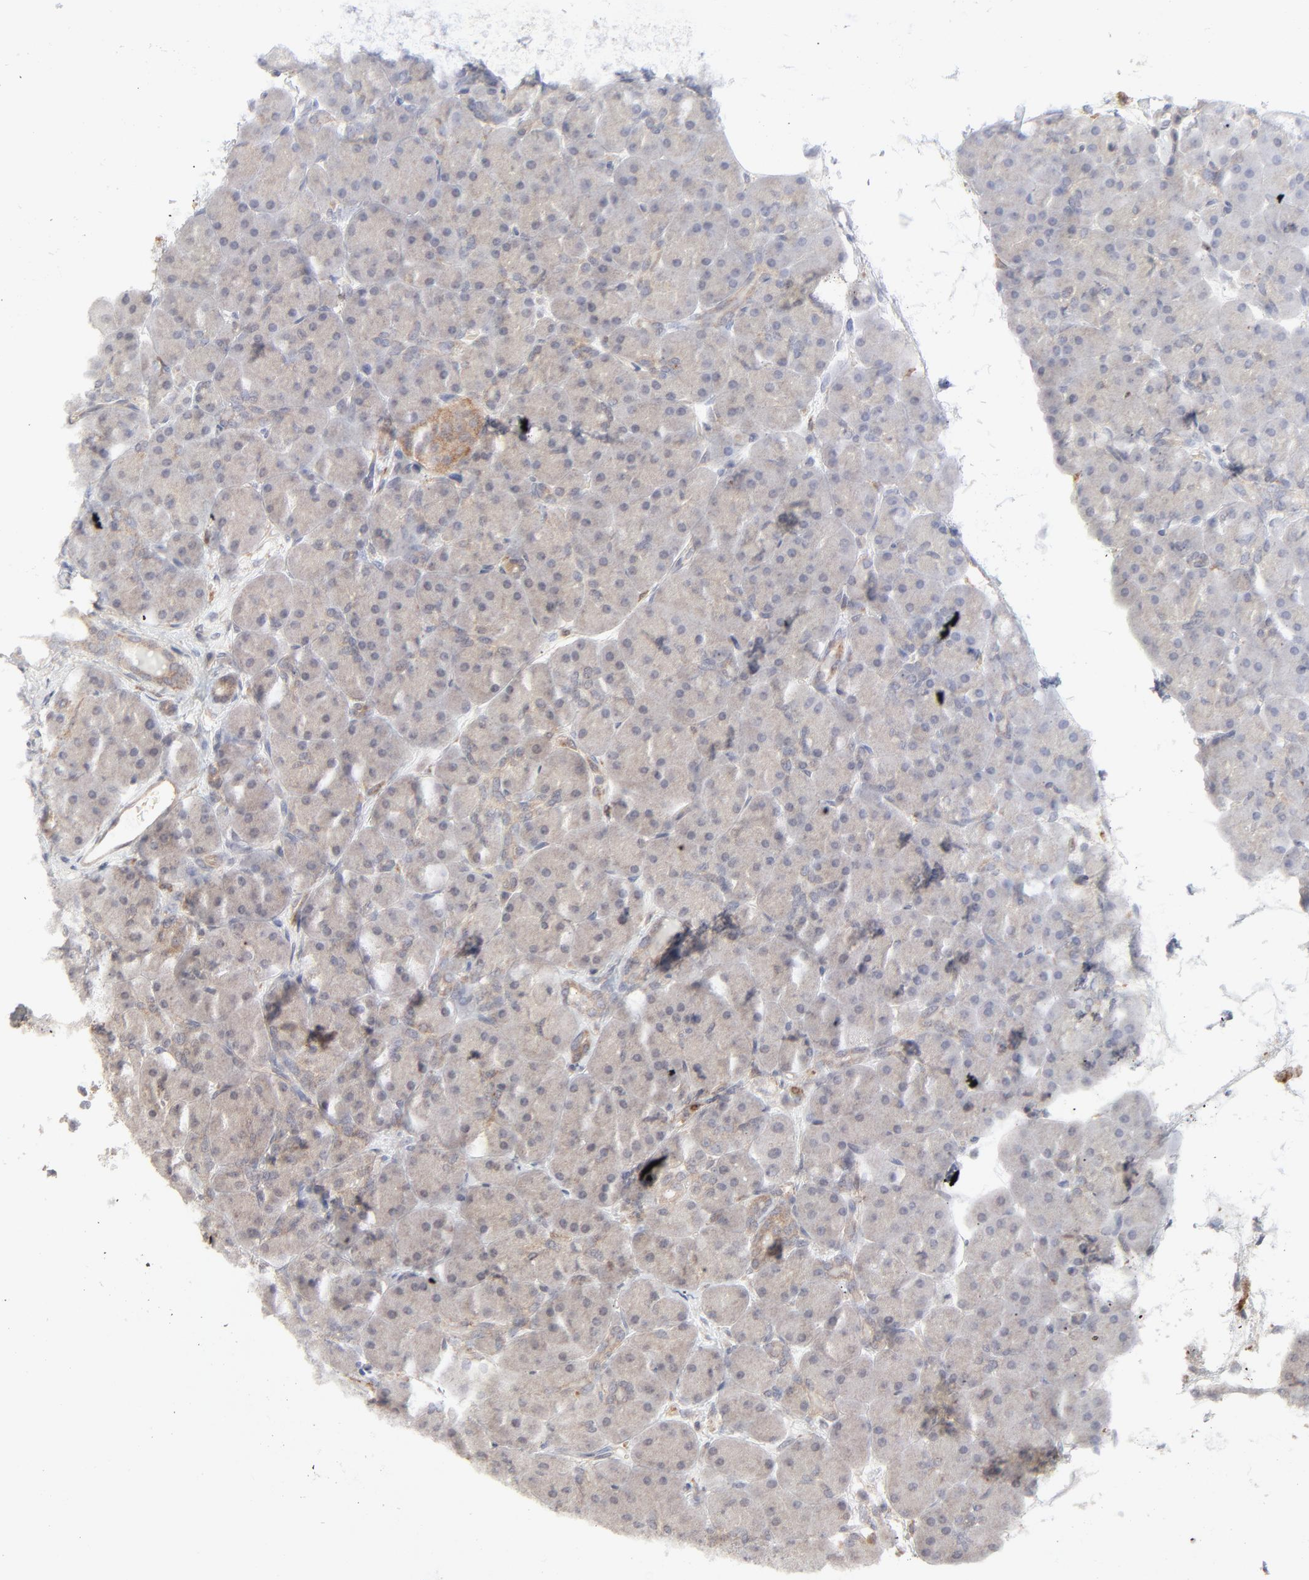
{"staining": {"intensity": "weak", "quantity": "<25%", "location": "cytoplasmic/membranous"}, "tissue": "pancreas", "cell_type": "Exocrine glandular cells", "image_type": "normal", "snomed": [{"axis": "morphology", "description": "Normal tissue, NOS"}, {"axis": "topography", "description": "Pancreas"}], "caption": "DAB immunohistochemical staining of normal human pancreas reveals no significant staining in exocrine glandular cells. (DAB immunohistochemistry (IHC), high magnification).", "gene": "RAB5C", "patient": {"sex": "male", "age": 66}}